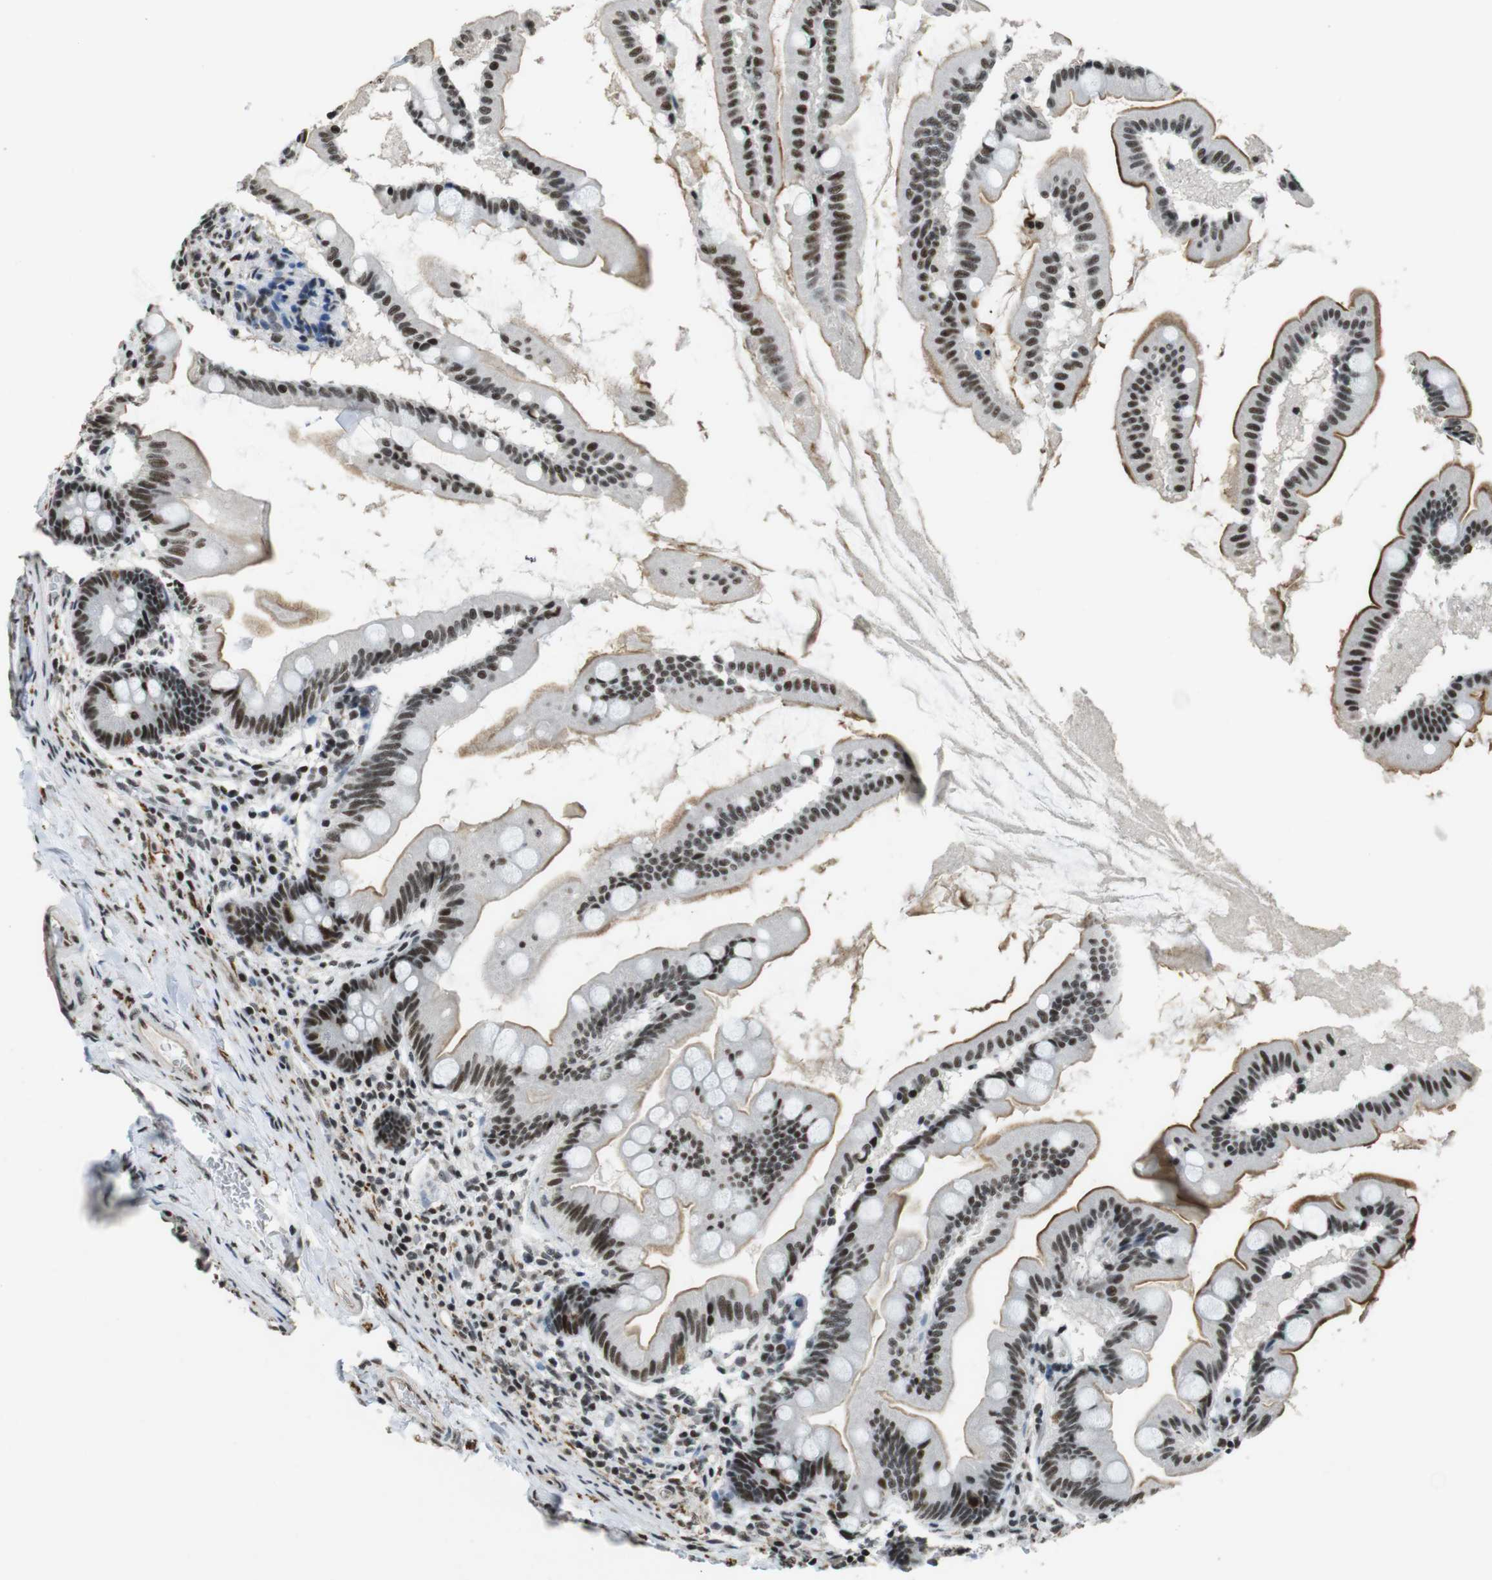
{"staining": {"intensity": "moderate", "quantity": ">75%", "location": "cytoplasmic/membranous,nuclear"}, "tissue": "small intestine", "cell_type": "Glandular cells", "image_type": "normal", "snomed": [{"axis": "morphology", "description": "Normal tissue, NOS"}, {"axis": "topography", "description": "Small intestine"}], "caption": "This photomicrograph shows immunohistochemistry staining of unremarkable human small intestine, with medium moderate cytoplasmic/membranous,nuclear positivity in about >75% of glandular cells.", "gene": "CSNK2B", "patient": {"sex": "female", "age": 56}}